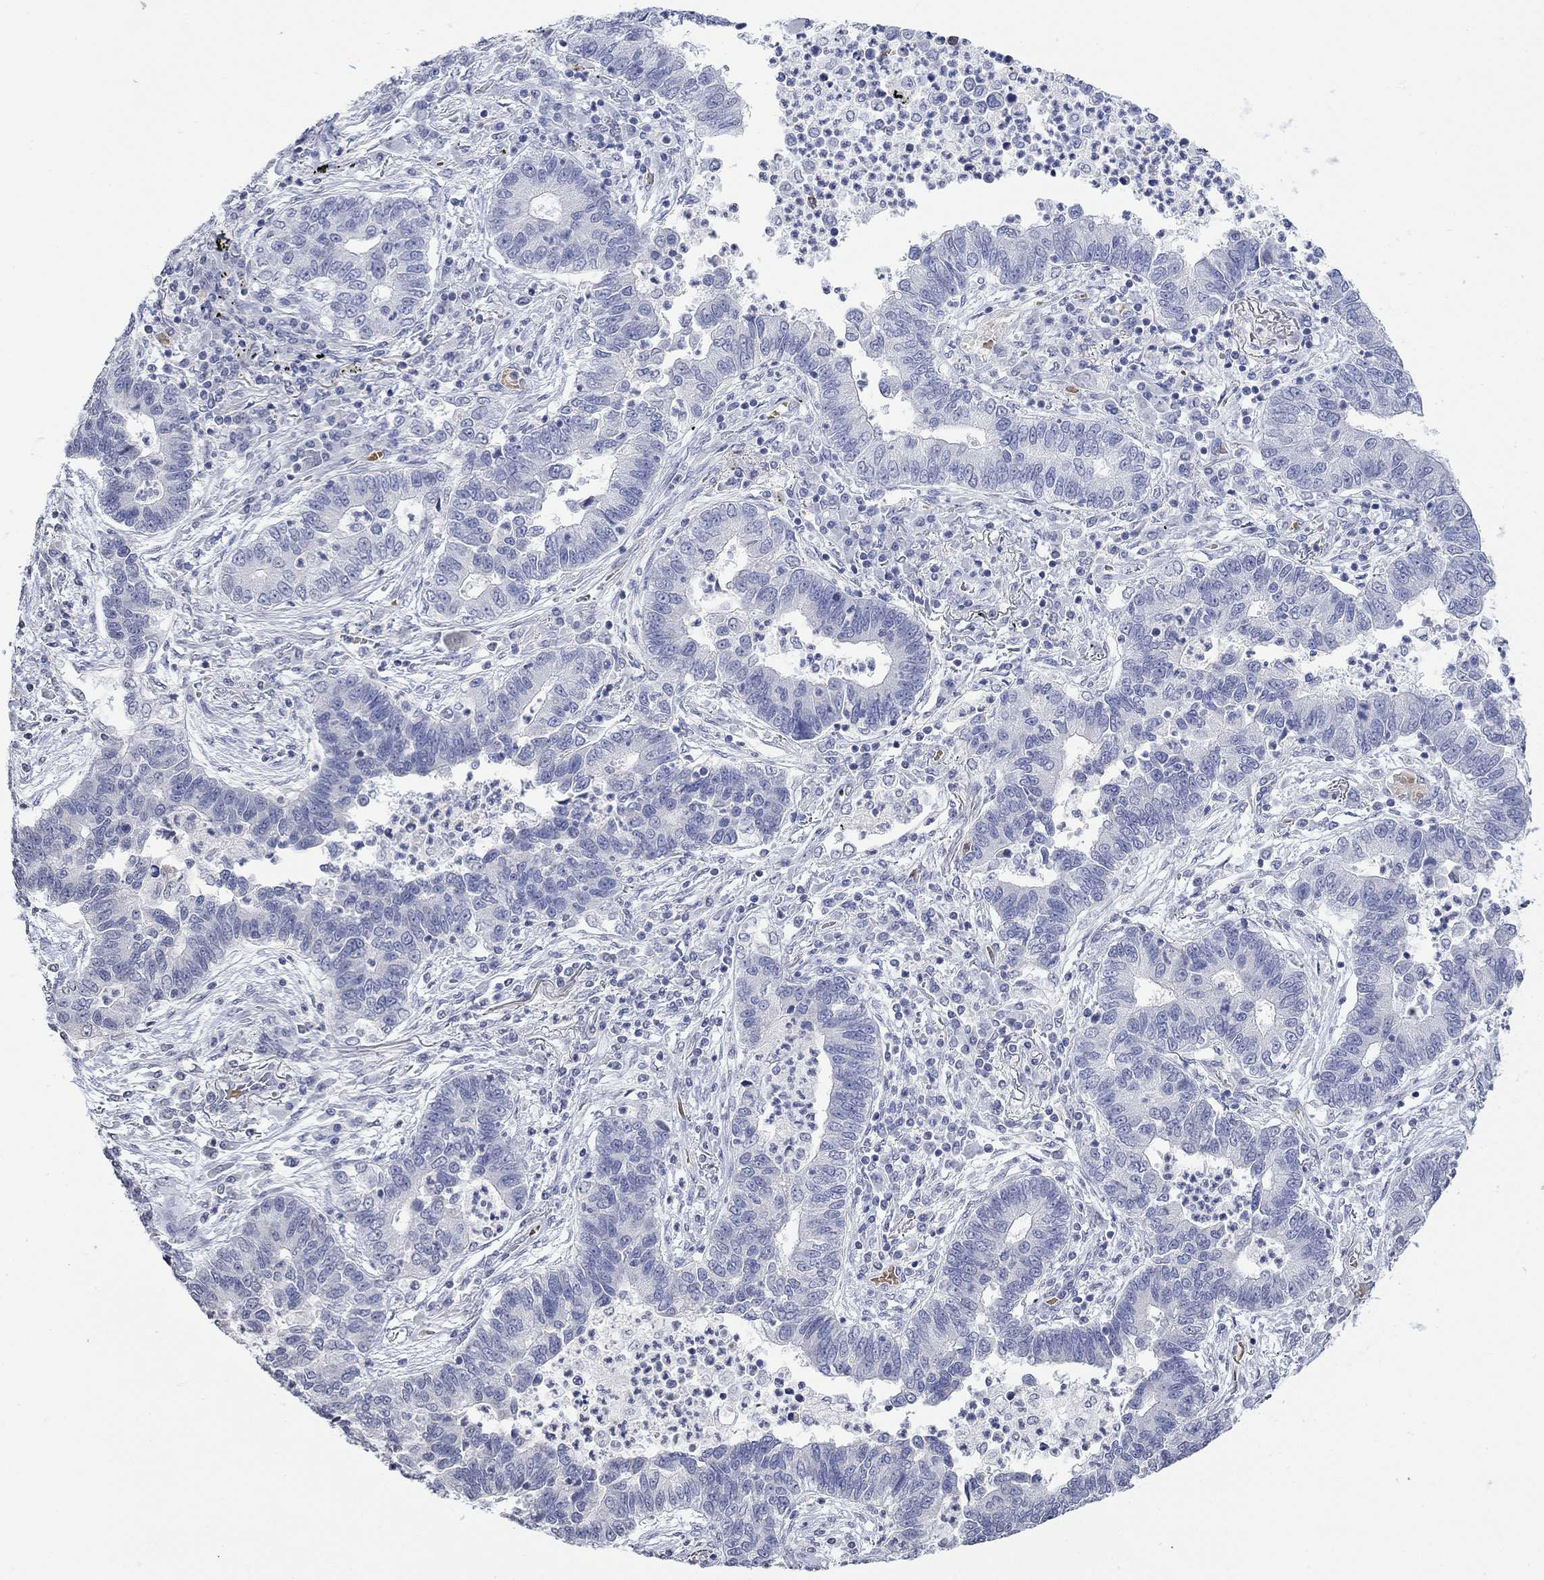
{"staining": {"intensity": "negative", "quantity": "none", "location": "none"}, "tissue": "lung cancer", "cell_type": "Tumor cells", "image_type": "cancer", "snomed": [{"axis": "morphology", "description": "Adenocarcinoma, NOS"}, {"axis": "topography", "description": "Lung"}], "caption": "DAB (3,3'-diaminobenzidine) immunohistochemical staining of lung cancer (adenocarcinoma) shows no significant expression in tumor cells. Nuclei are stained in blue.", "gene": "TMEM255A", "patient": {"sex": "female", "age": 57}}